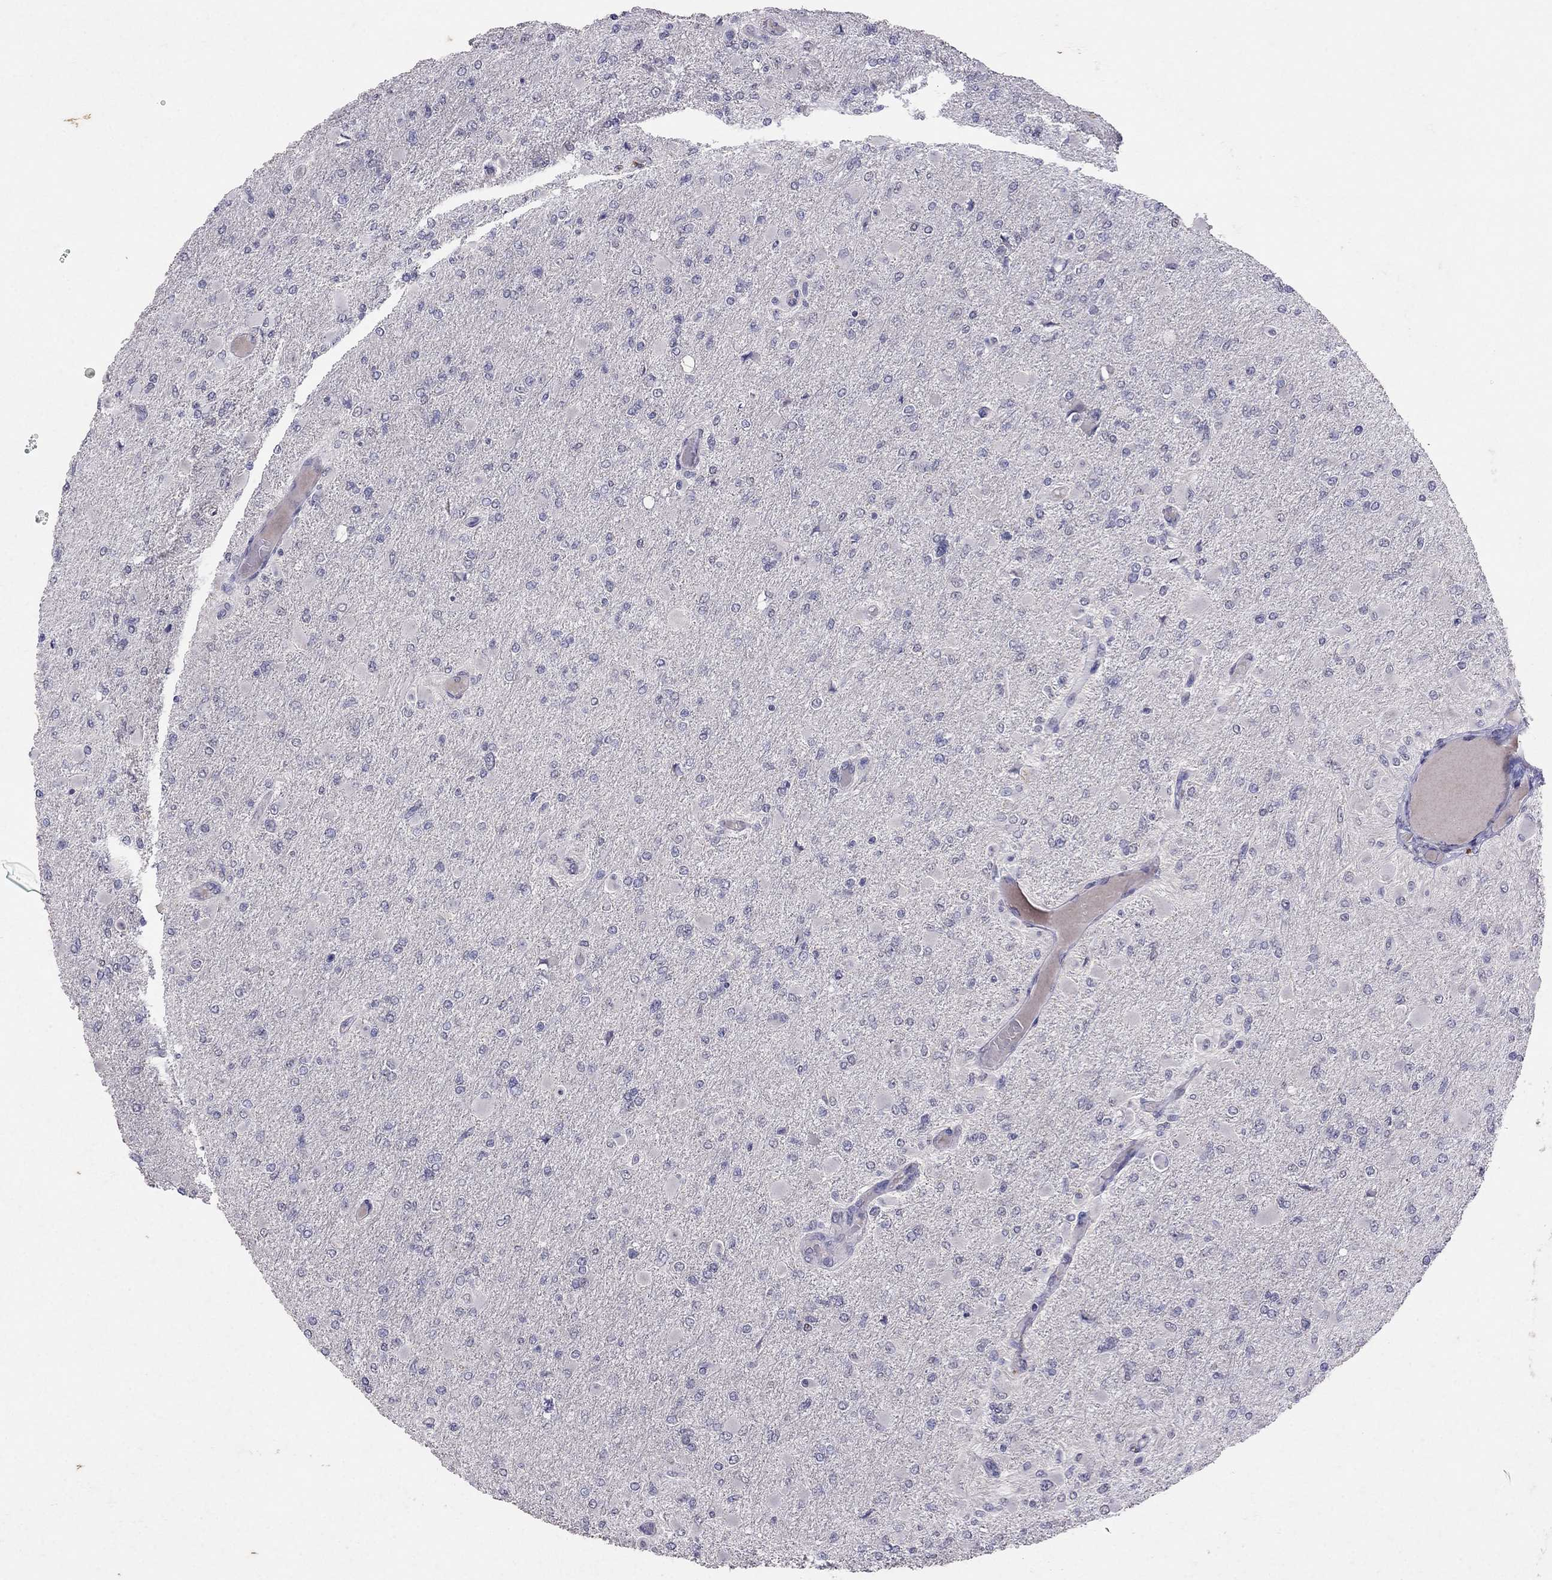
{"staining": {"intensity": "negative", "quantity": "none", "location": "none"}, "tissue": "glioma", "cell_type": "Tumor cells", "image_type": "cancer", "snomed": [{"axis": "morphology", "description": "Glioma, malignant, High grade"}, {"axis": "topography", "description": "Cerebral cortex"}], "caption": "This micrograph is of glioma stained with immunohistochemistry (IHC) to label a protein in brown with the nuclei are counter-stained blue. There is no positivity in tumor cells. (Stains: DAB (3,3'-diaminobenzidine) immunohistochemistry with hematoxylin counter stain, Microscopy: brightfield microscopy at high magnification).", "gene": "FST", "patient": {"sex": "female", "age": 36}}